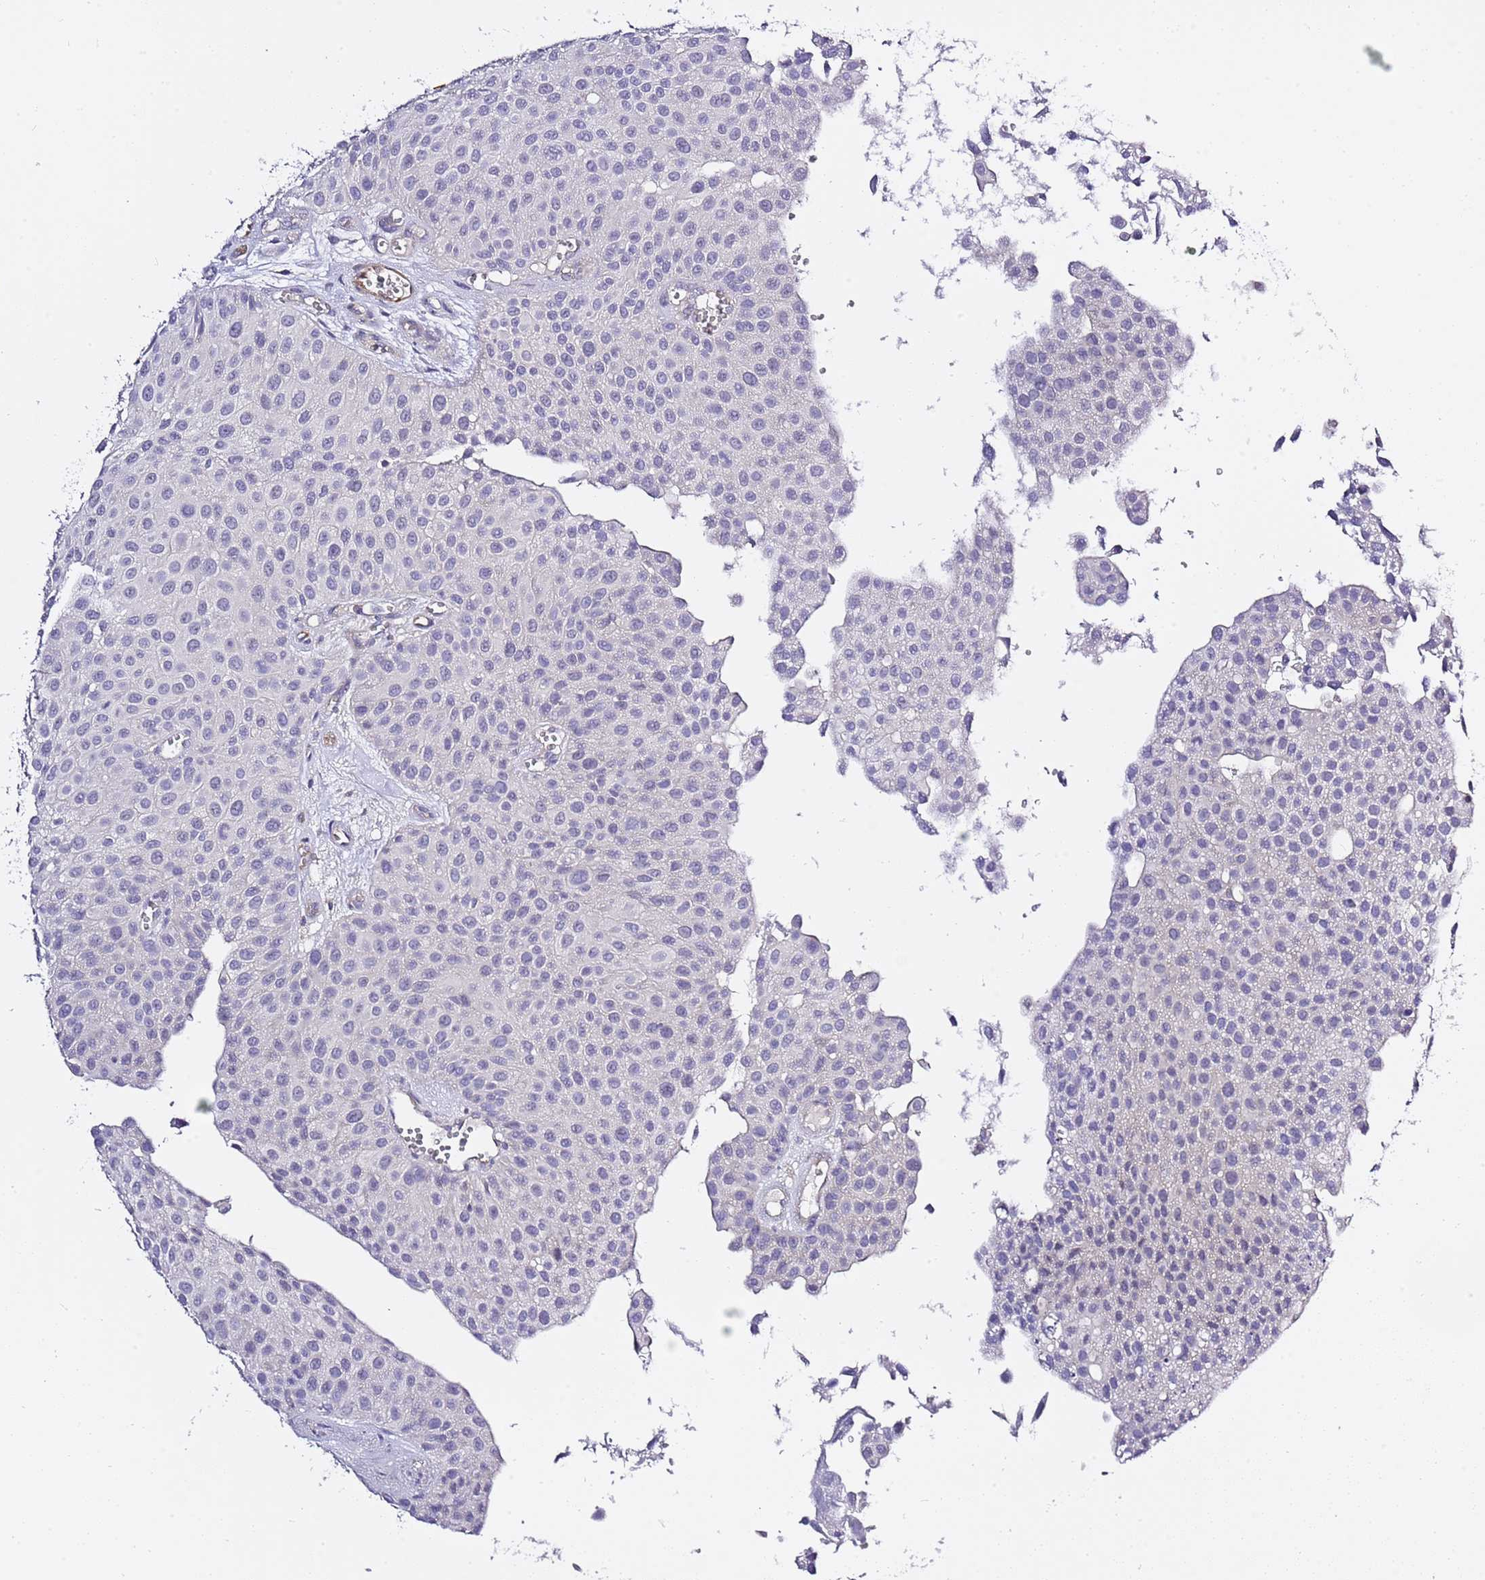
{"staining": {"intensity": "negative", "quantity": "none", "location": "none"}, "tissue": "urothelial cancer", "cell_type": "Tumor cells", "image_type": "cancer", "snomed": [{"axis": "morphology", "description": "Urothelial carcinoma, Low grade"}, {"axis": "topography", "description": "Urinary bladder"}], "caption": "Tumor cells are negative for protein expression in human urothelial cancer.", "gene": "RFK", "patient": {"sex": "male", "age": 88}}